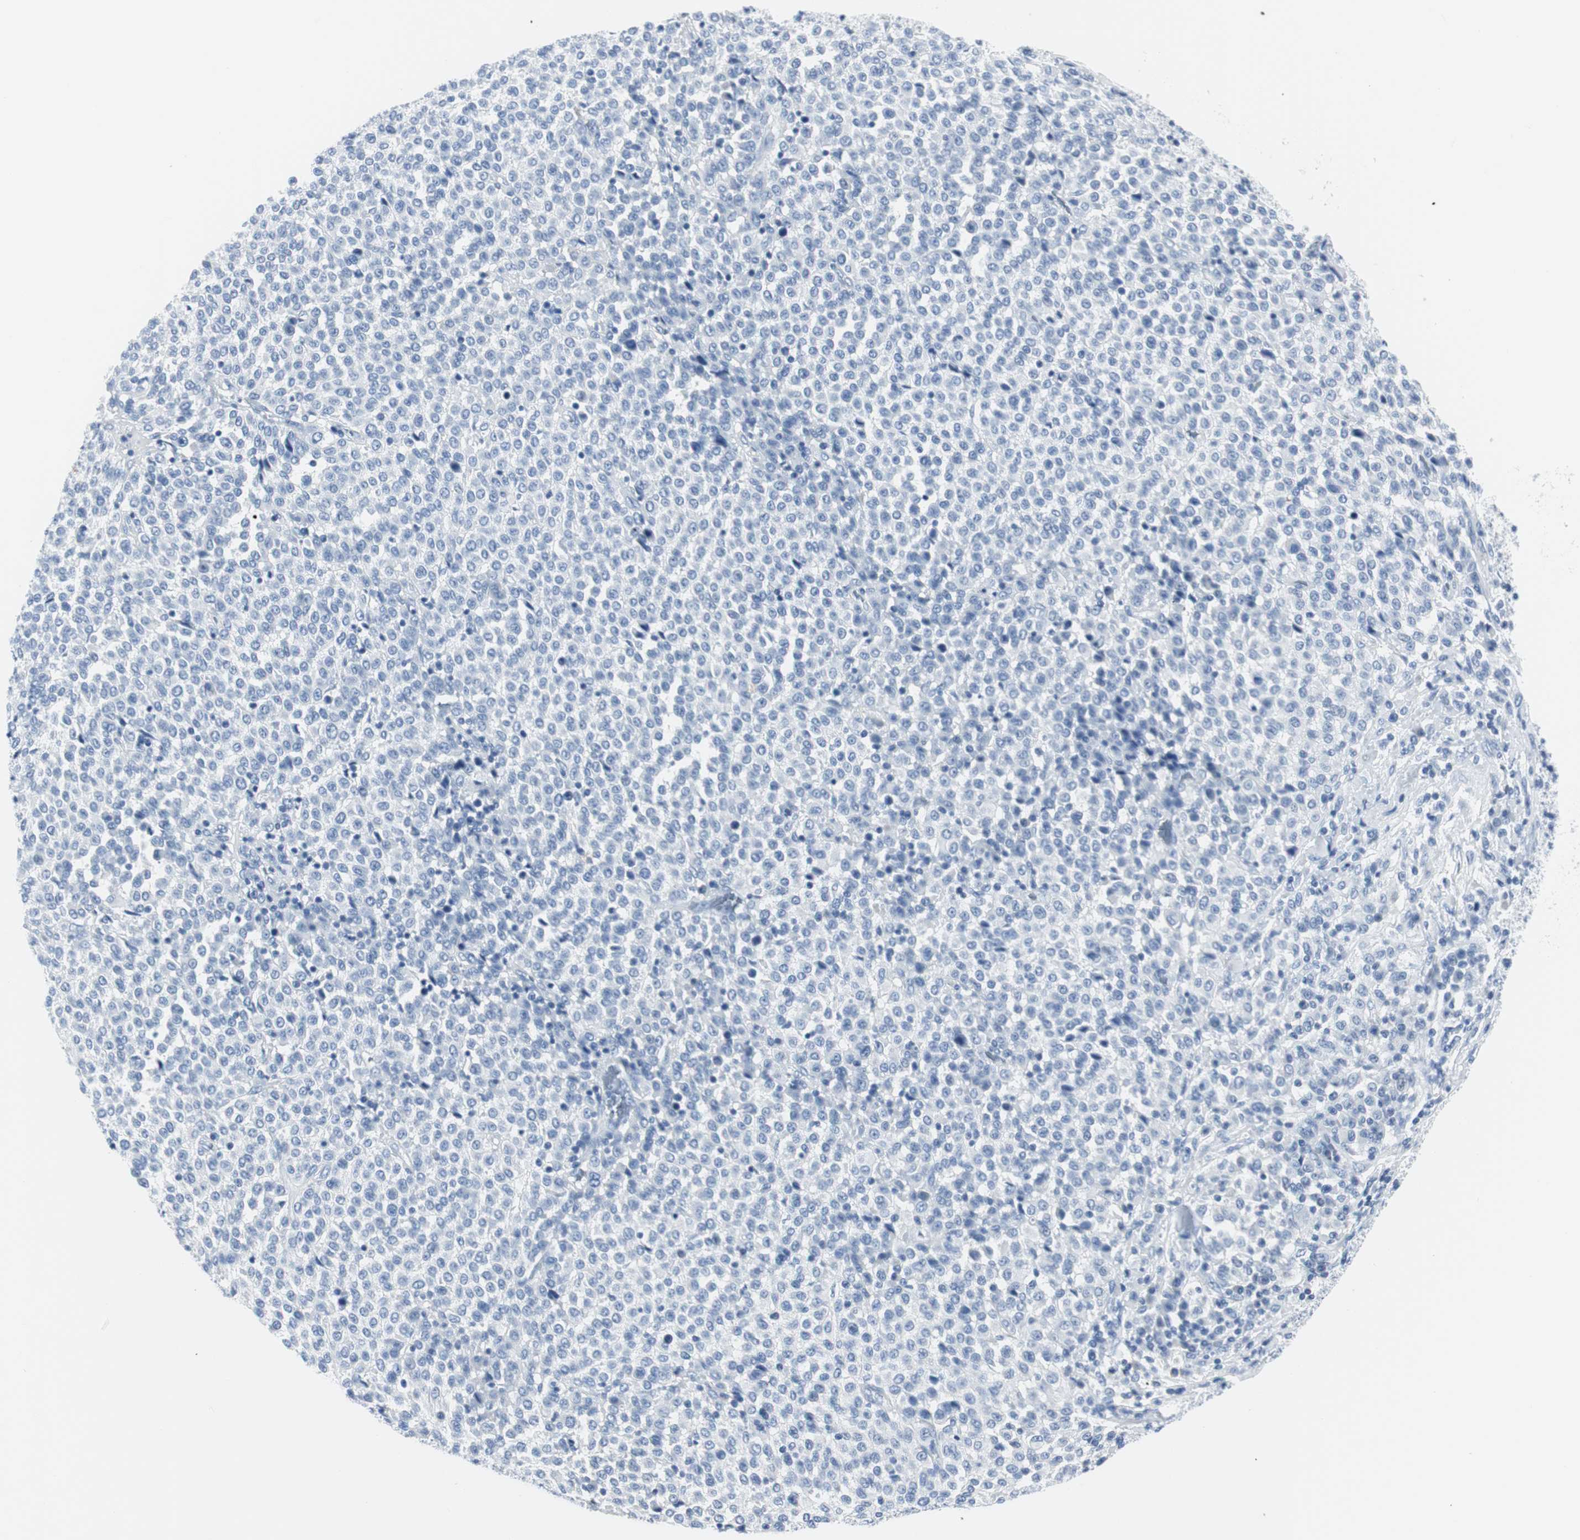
{"staining": {"intensity": "negative", "quantity": "none", "location": "none"}, "tissue": "melanoma", "cell_type": "Tumor cells", "image_type": "cancer", "snomed": [{"axis": "morphology", "description": "Malignant melanoma, Metastatic site"}, {"axis": "topography", "description": "Pancreas"}], "caption": "This is an IHC image of human melanoma. There is no staining in tumor cells.", "gene": "GAP43", "patient": {"sex": "female", "age": 30}}